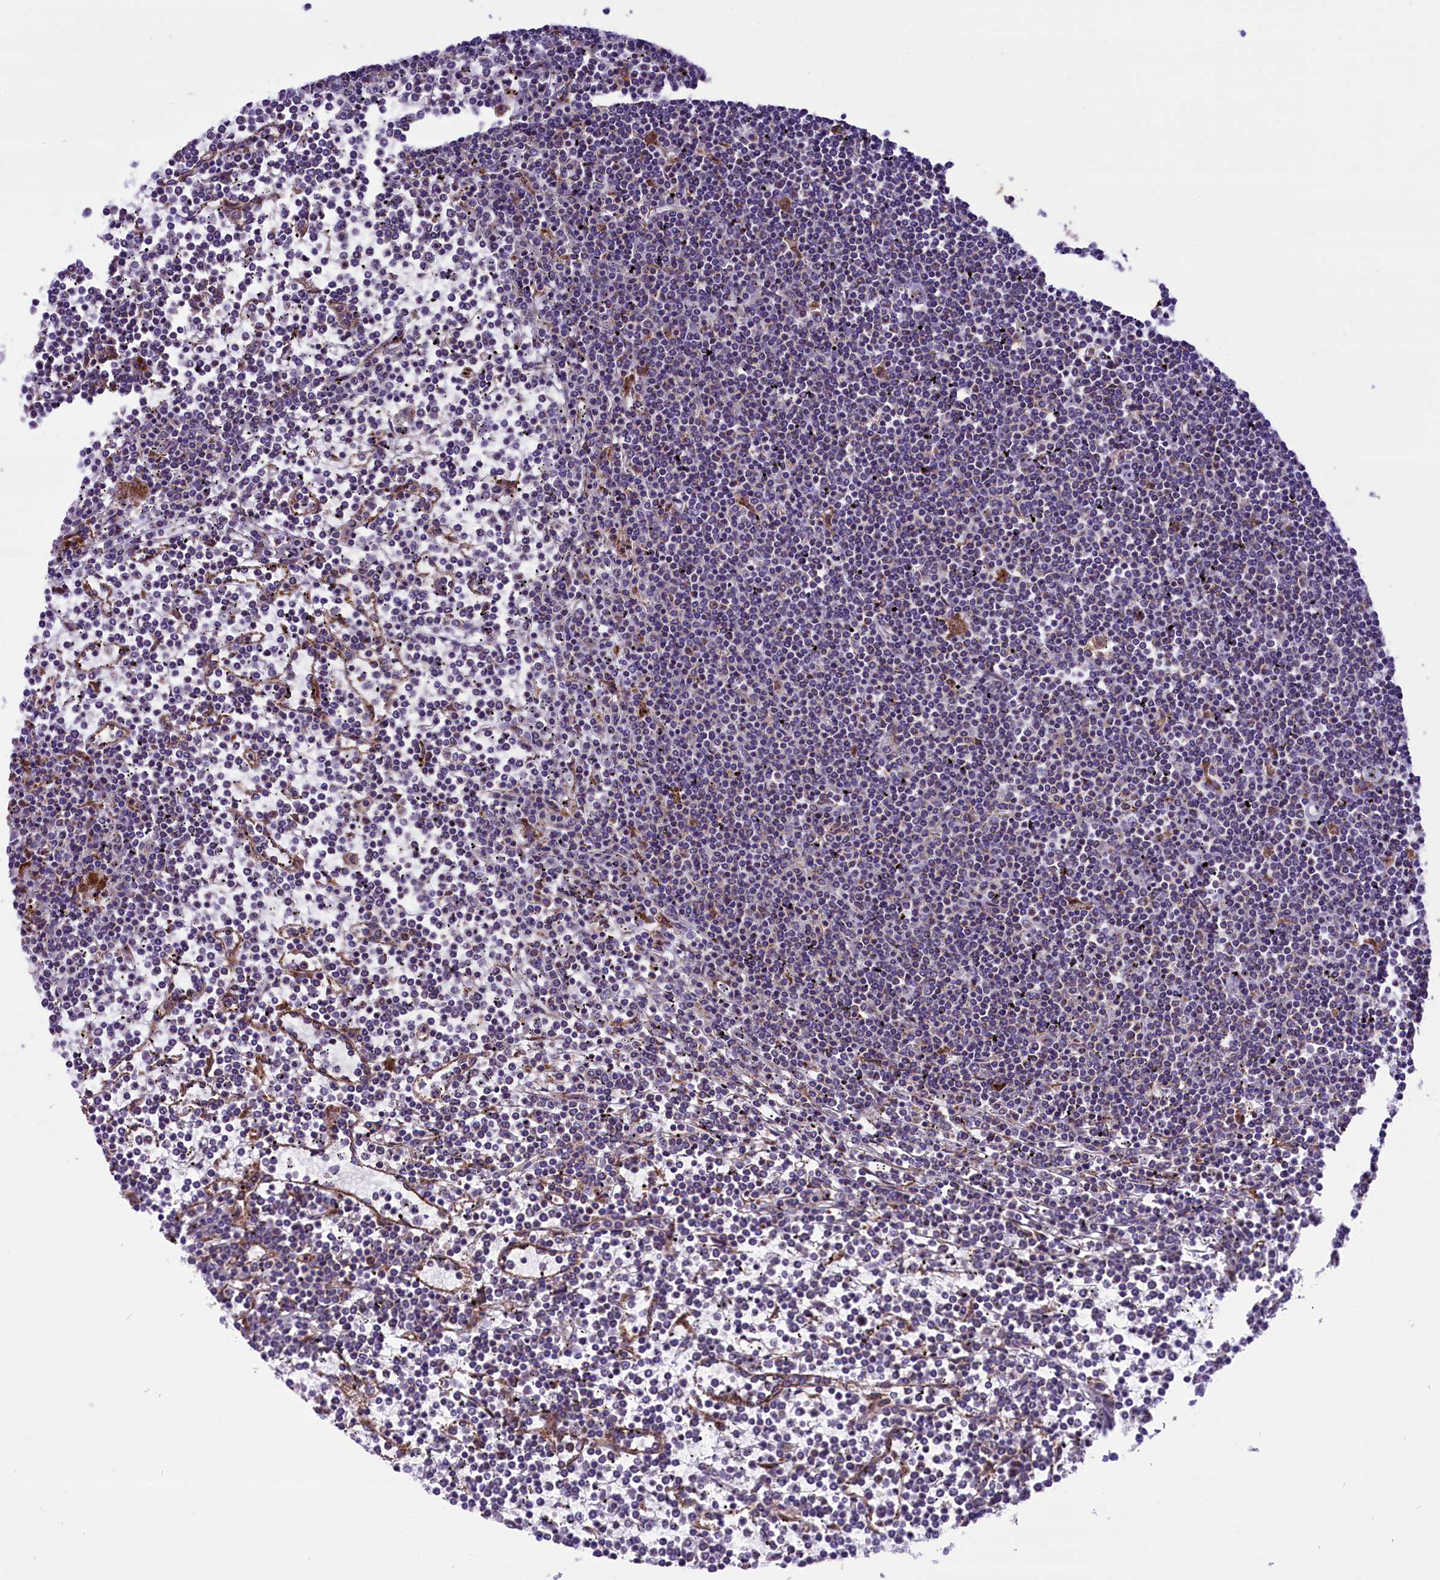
{"staining": {"intensity": "negative", "quantity": "none", "location": "none"}, "tissue": "lymphoma", "cell_type": "Tumor cells", "image_type": "cancer", "snomed": [{"axis": "morphology", "description": "Malignant lymphoma, non-Hodgkin's type, Low grade"}, {"axis": "topography", "description": "Spleen"}], "caption": "Immunohistochemistry (IHC) image of neoplastic tissue: human low-grade malignant lymphoma, non-Hodgkin's type stained with DAB exhibits no significant protein positivity in tumor cells.", "gene": "PTPRU", "patient": {"sex": "female", "age": 19}}